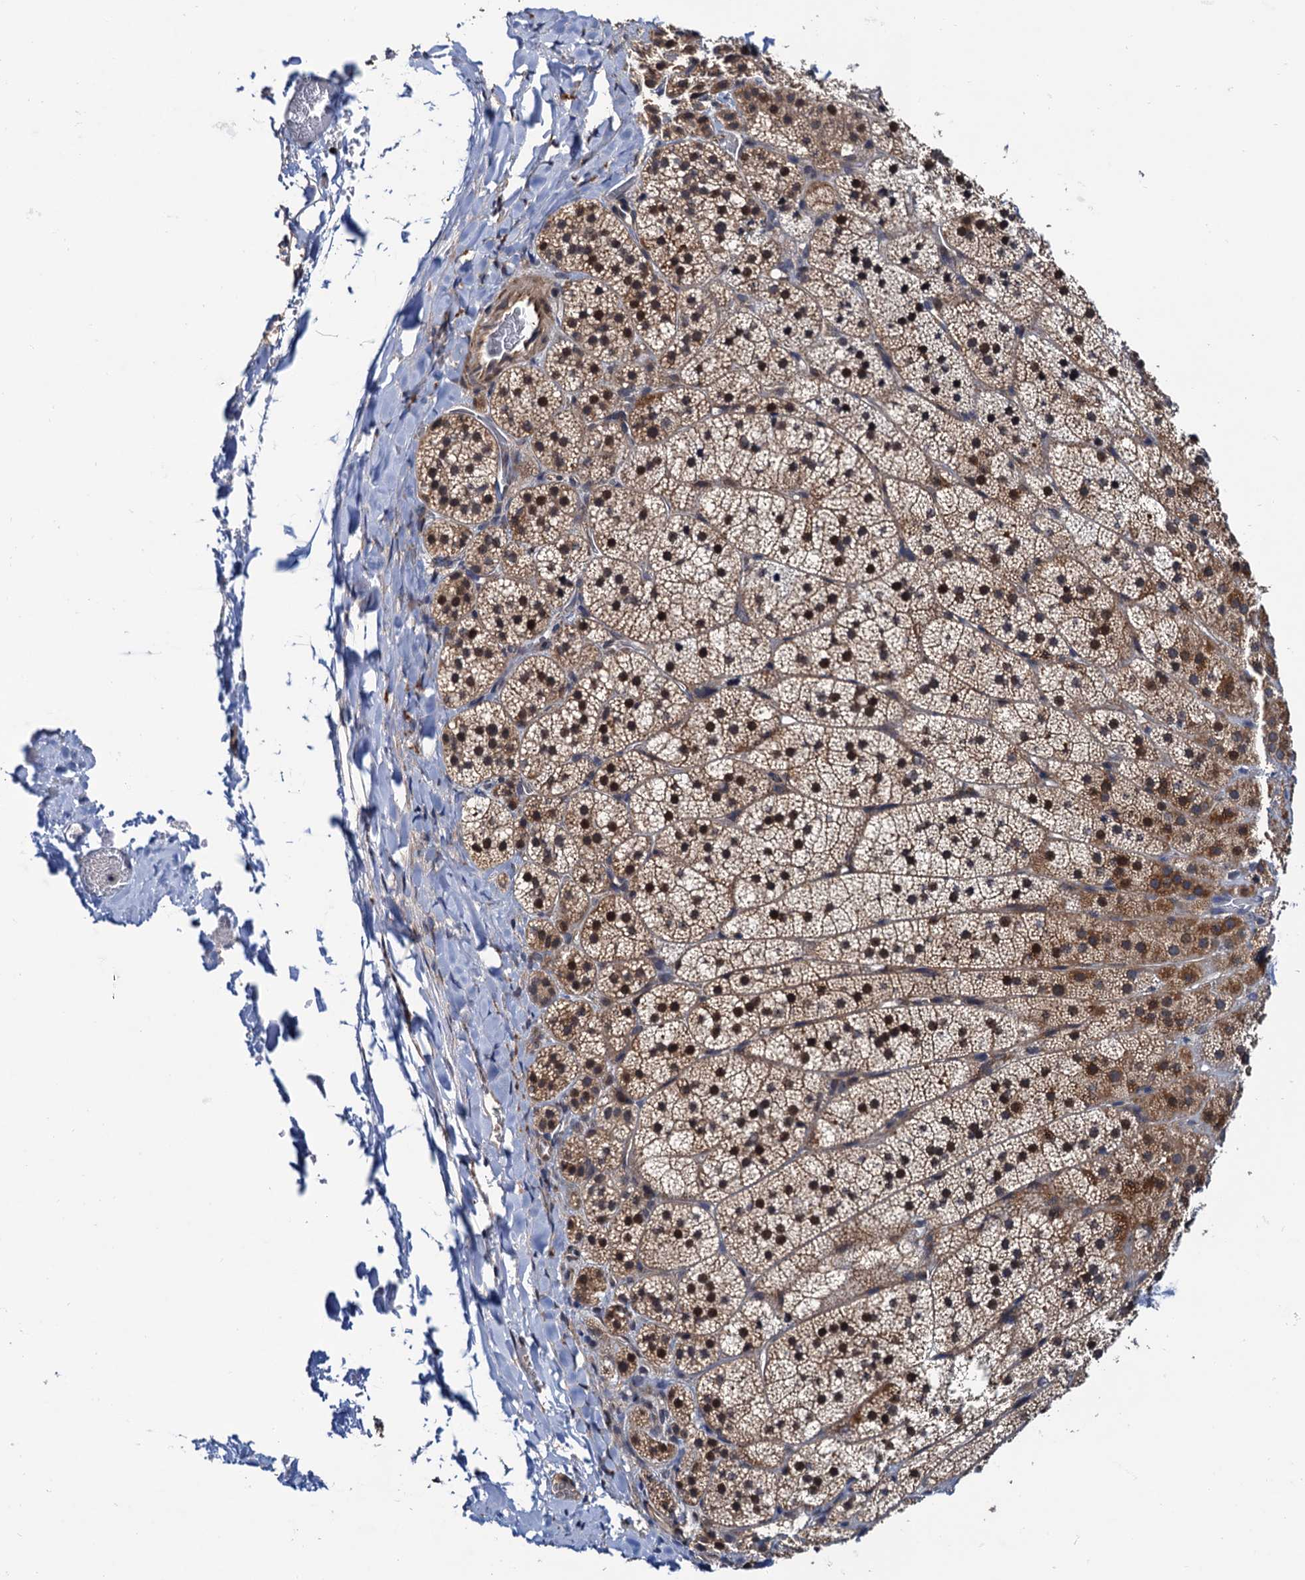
{"staining": {"intensity": "moderate", "quantity": "25%-75%", "location": "cytoplasmic/membranous,nuclear"}, "tissue": "adrenal gland", "cell_type": "Glandular cells", "image_type": "normal", "snomed": [{"axis": "morphology", "description": "Normal tissue, NOS"}, {"axis": "topography", "description": "Adrenal gland"}], "caption": "Immunohistochemical staining of benign adrenal gland exhibits moderate cytoplasmic/membranous,nuclear protein staining in about 25%-75% of glandular cells. Using DAB (brown) and hematoxylin (blue) stains, captured at high magnification using brightfield microscopy.", "gene": "NAA16", "patient": {"sex": "female", "age": 44}}